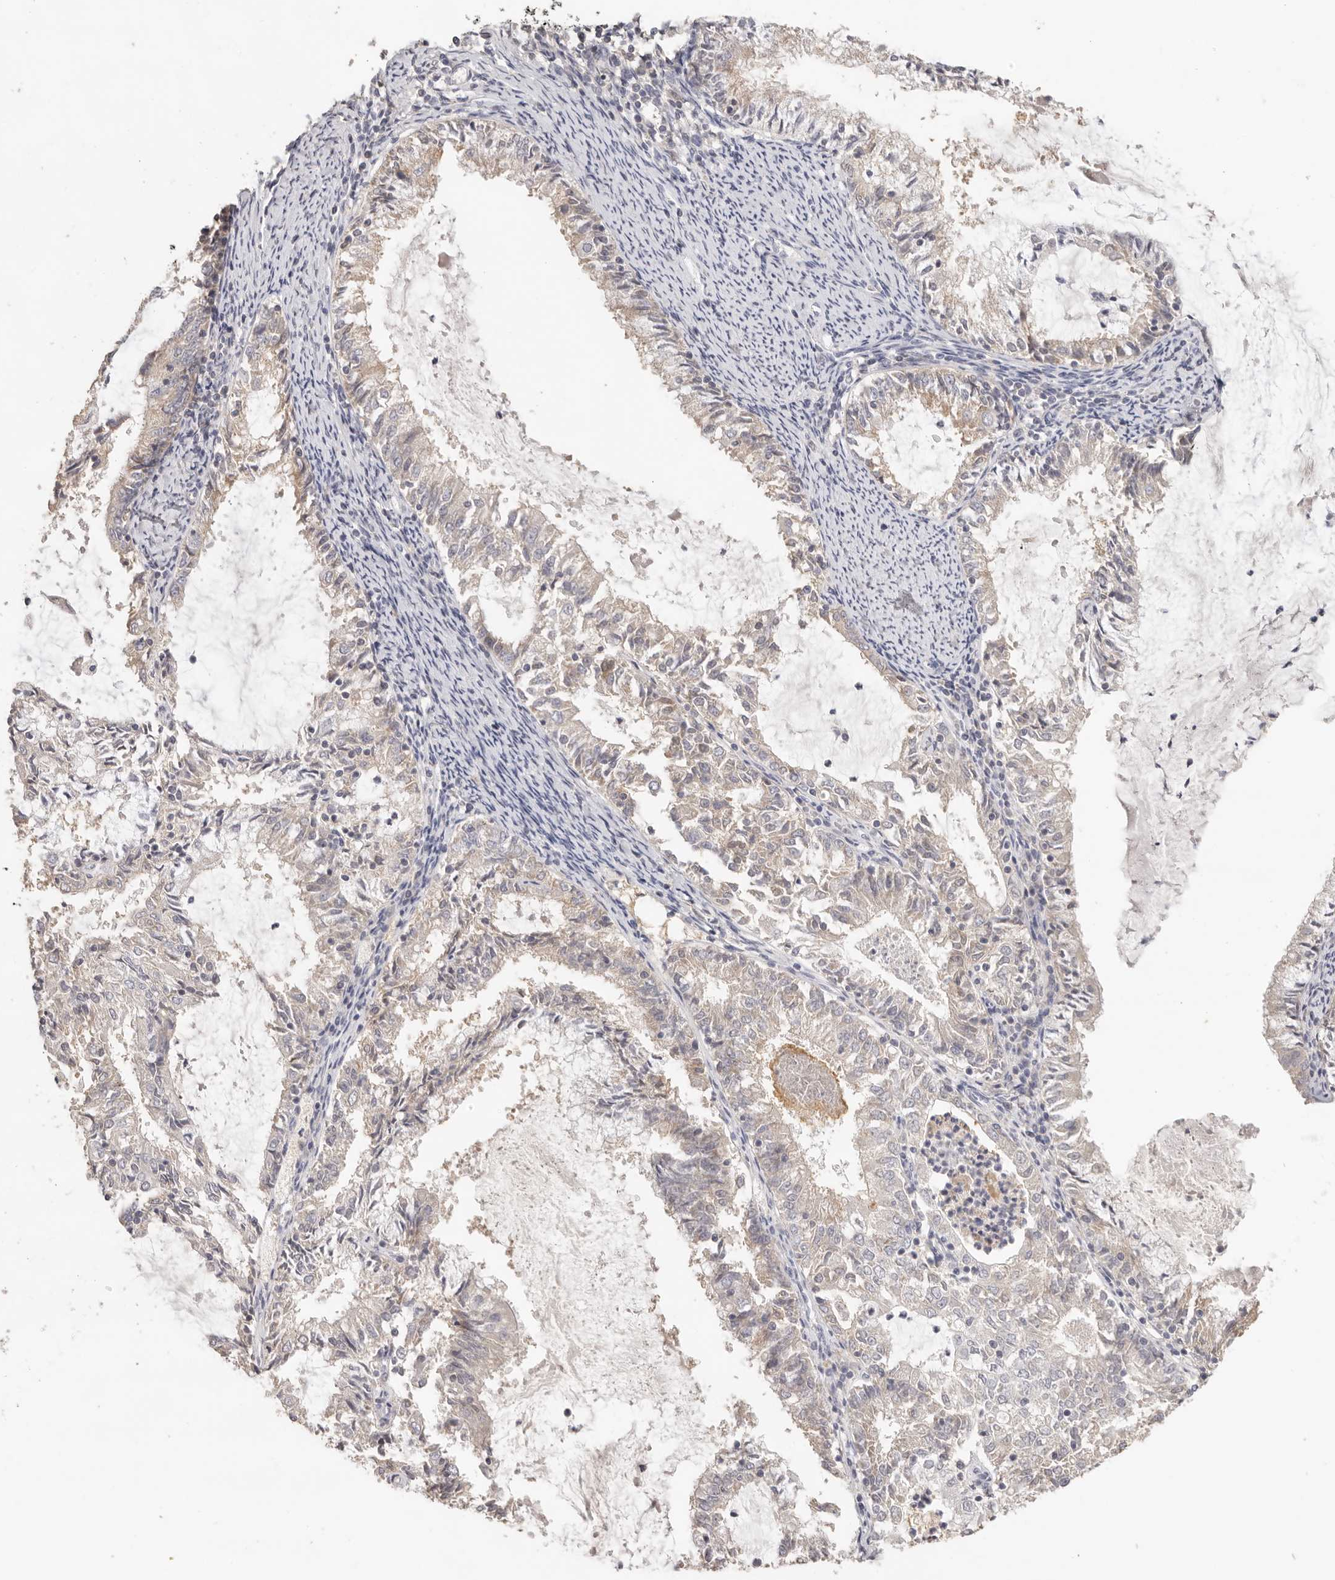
{"staining": {"intensity": "weak", "quantity": "<25%", "location": "cytoplasmic/membranous"}, "tissue": "endometrial cancer", "cell_type": "Tumor cells", "image_type": "cancer", "snomed": [{"axis": "morphology", "description": "Adenocarcinoma, NOS"}, {"axis": "topography", "description": "Endometrium"}], "caption": "Endometrial adenocarcinoma was stained to show a protein in brown. There is no significant staining in tumor cells.", "gene": "CSK", "patient": {"sex": "female", "age": 57}}